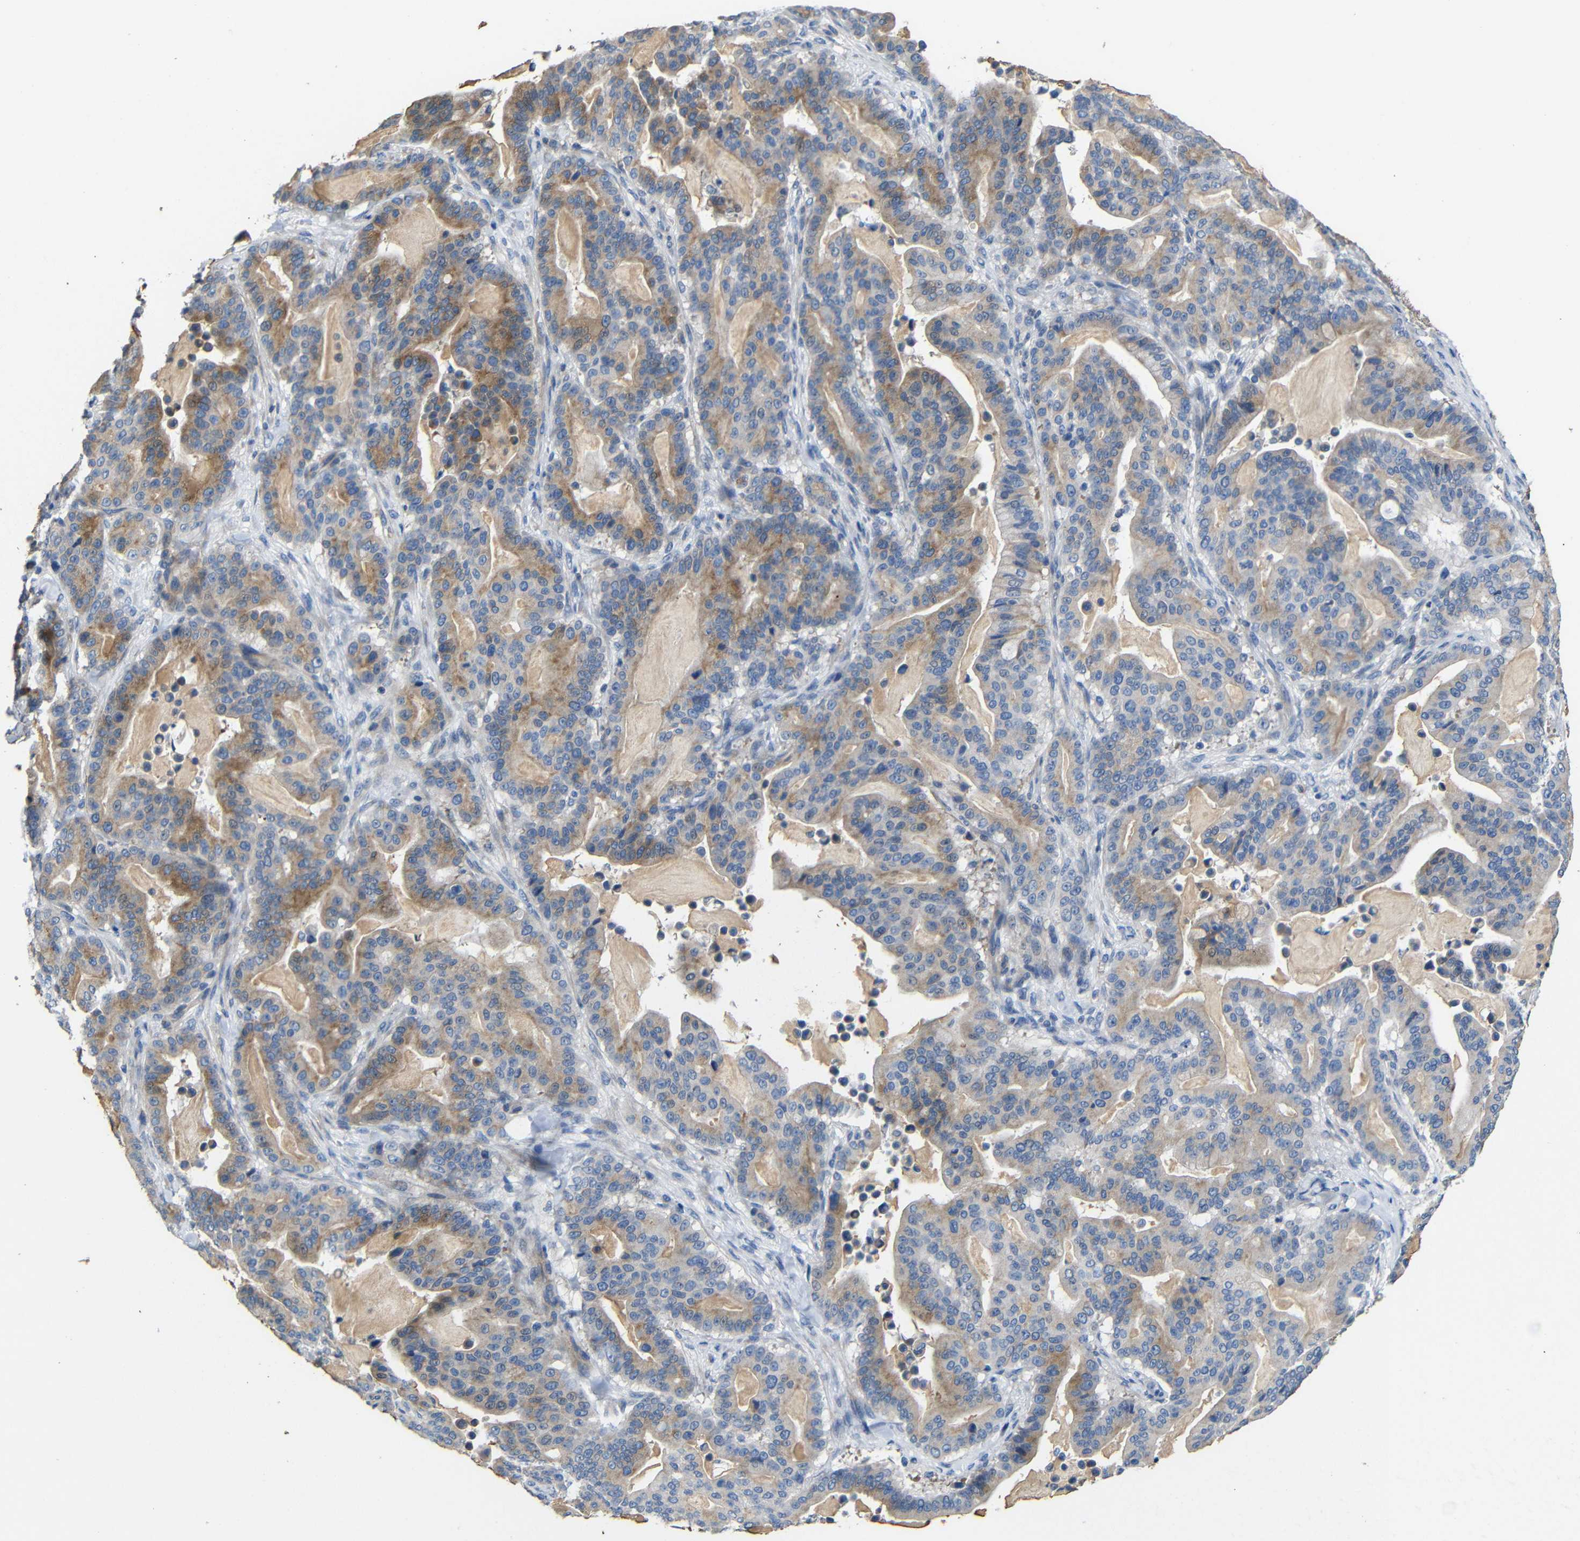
{"staining": {"intensity": "moderate", "quantity": "25%-75%", "location": "cytoplasmic/membranous"}, "tissue": "pancreatic cancer", "cell_type": "Tumor cells", "image_type": "cancer", "snomed": [{"axis": "morphology", "description": "Adenocarcinoma, NOS"}, {"axis": "topography", "description": "Pancreas"}], "caption": "Human pancreatic cancer (adenocarcinoma) stained with a brown dye demonstrates moderate cytoplasmic/membranous positive expression in about 25%-75% of tumor cells.", "gene": "ACKR2", "patient": {"sex": "male", "age": 63}}